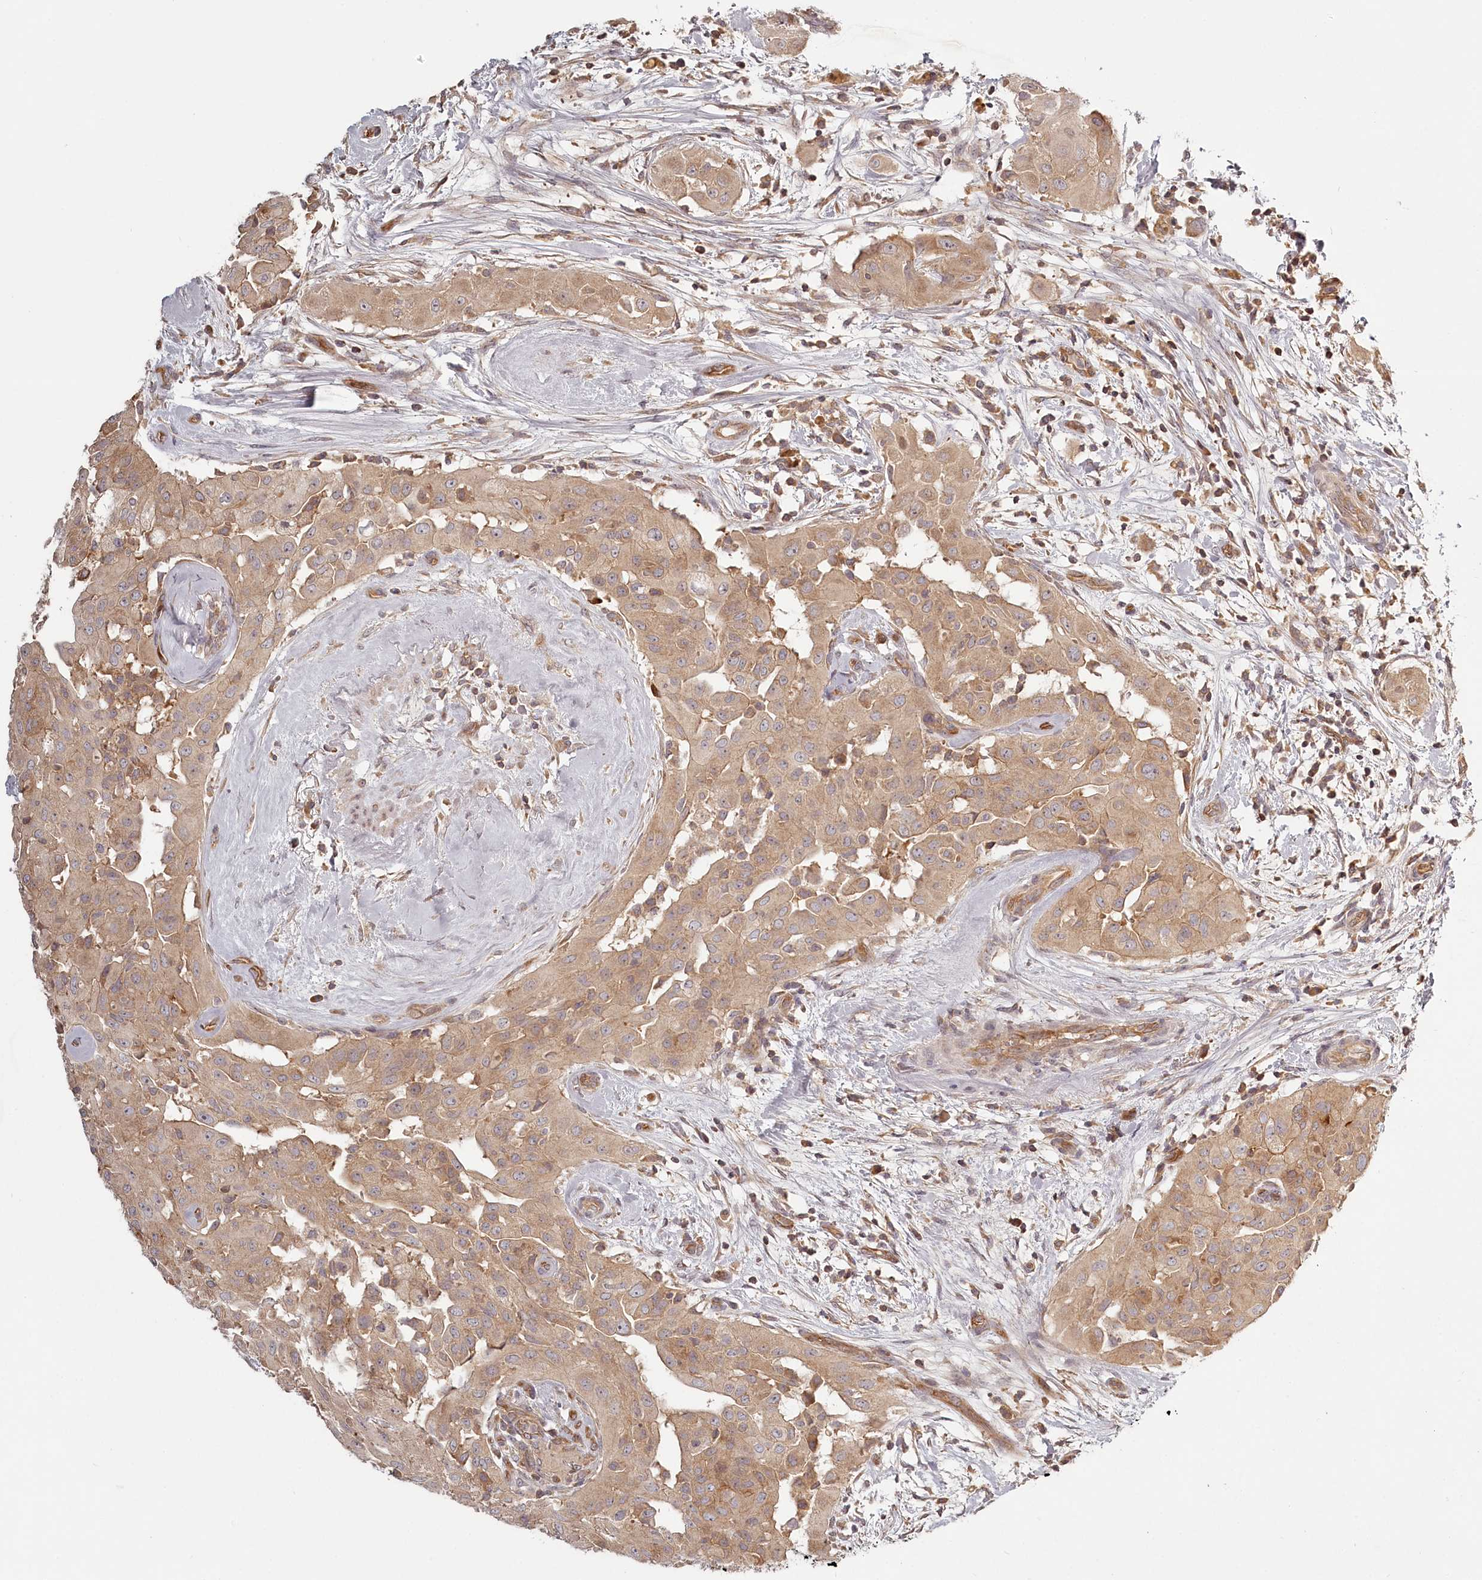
{"staining": {"intensity": "moderate", "quantity": ">75%", "location": "cytoplasmic/membranous"}, "tissue": "thyroid cancer", "cell_type": "Tumor cells", "image_type": "cancer", "snomed": [{"axis": "morphology", "description": "Papillary adenocarcinoma, NOS"}, {"axis": "topography", "description": "Thyroid gland"}], "caption": "High-power microscopy captured an immunohistochemistry micrograph of thyroid cancer, revealing moderate cytoplasmic/membranous positivity in about >75% of tumor cells.", "gene": "TMIE", "patient": {"sex": "female", "age": 59}}